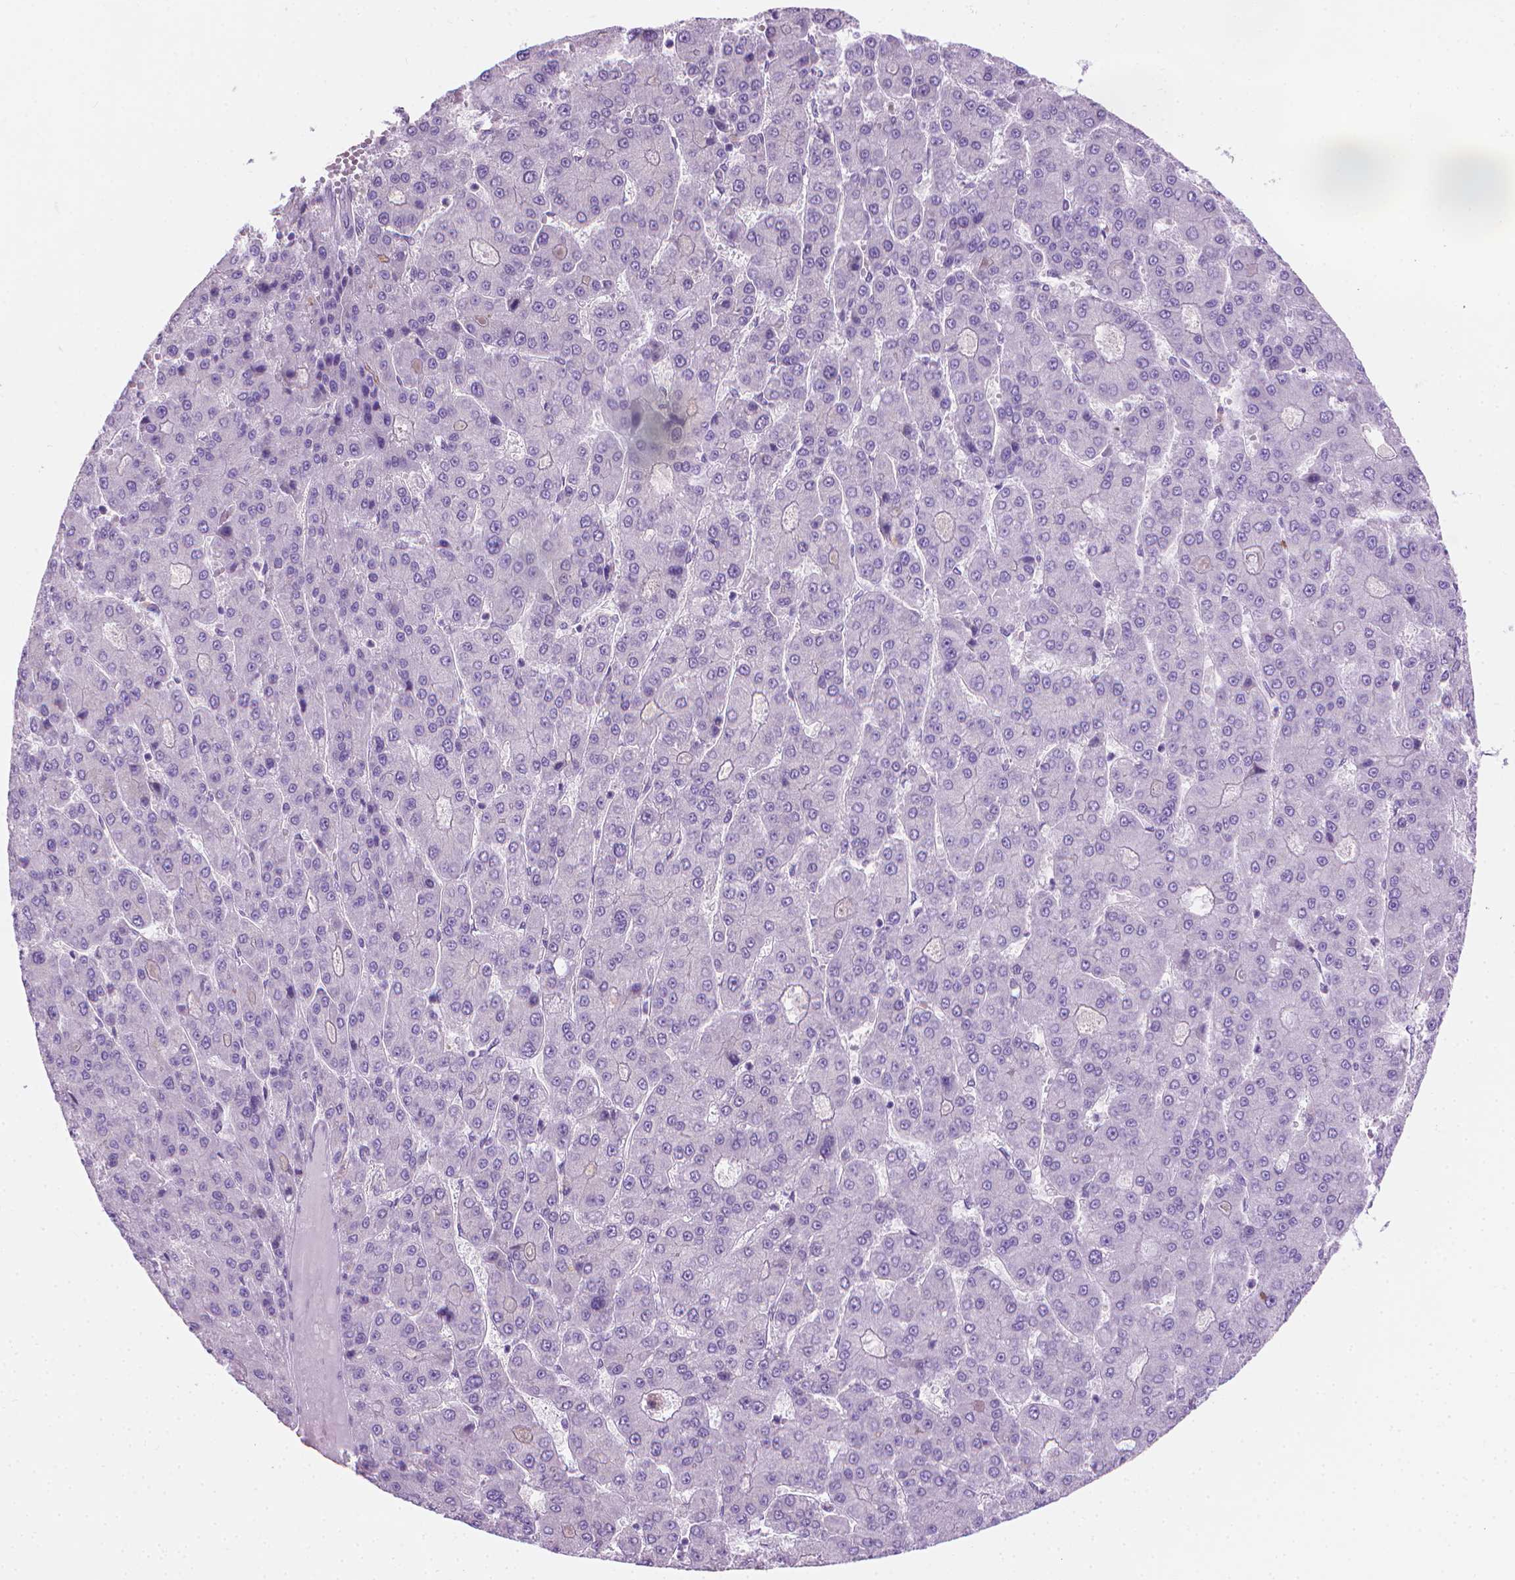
{"staining": {"intensity": "negative", "quantity": "none", "location": "none"}, "tissue": "liver cancer", "cell_type": "Tumor cells", "image_type": "cancer", "snomed": [{"axis": "morphology", "description": "Carcinoma, Hepatocellular, NOS"}, {"axis": "topography", "description": "Liver"}], "caption": "This is a histopathology image of immunohistochemistry (IHC) staining of liver hepatocellular carcinoma, which shows no expression in tumor cells. The staining was performed using DAB (3,3'-diaminobenzidine) to visualize the protein expression in brown, while the nuclei were stained in blue with hematoxylin (Magnification: 20x).", "gene": "CFAP52", "patient": {"sex": "male", "age": 70}}